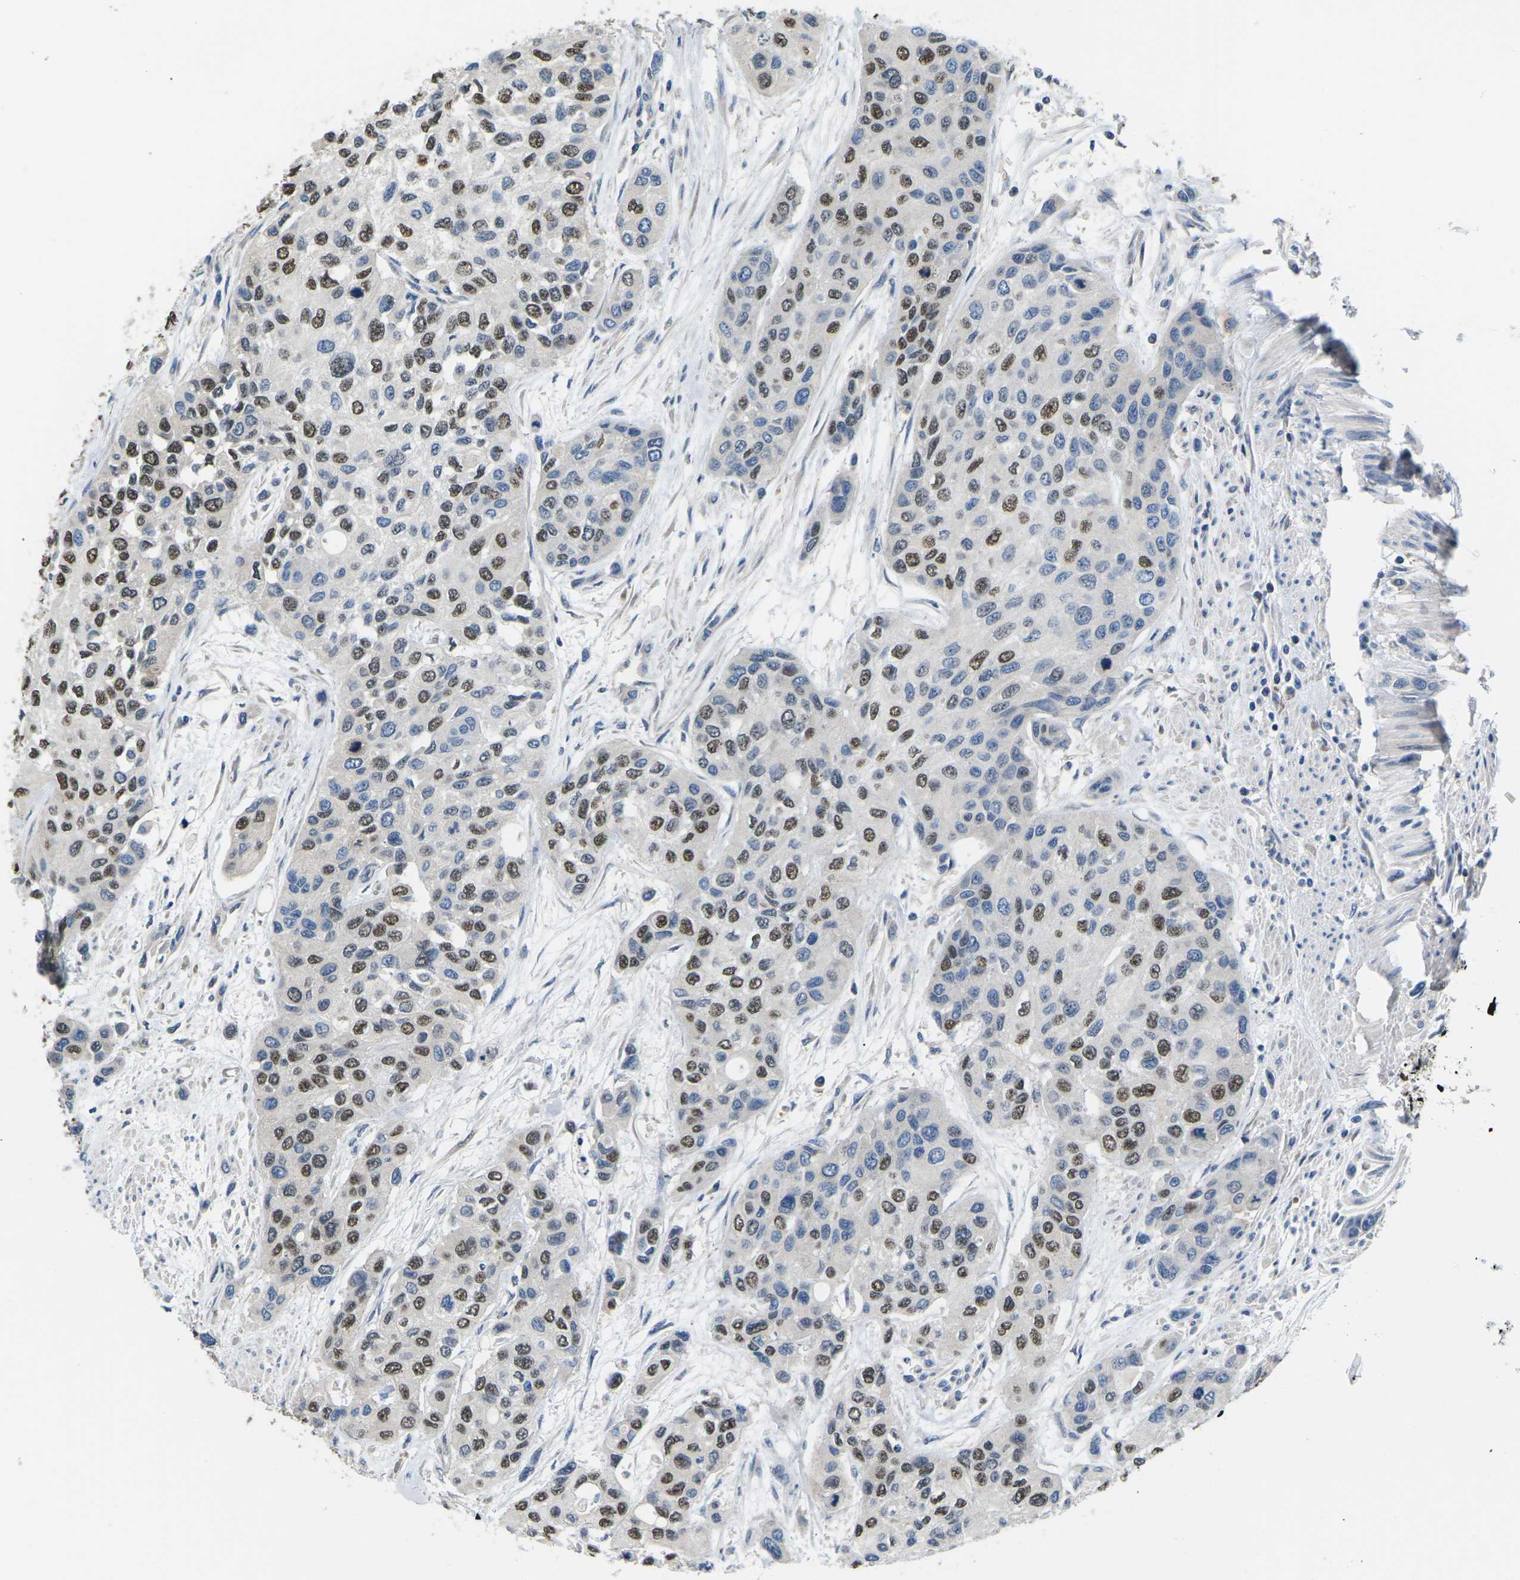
{"staining": {"intensity": "moderate", "quantity": "25%-75%", "location": "nuclear"}, "tissue": "urothelial cancer", "cell_type": "Tumor cells", "image_type": "cancer", "snomed": [{"axis": "morphology", "description": "Urothelial carcinoma, High grade"}, {"axis": "topography", "description": "Urinary bladder"}], "caption": "Tumor cells reveal medium levels of moderate nuclear staining in about 25%-75% of cells in urothelial carcinoma (high-grade).", "gene": "ERBB4", "patient": {"sex": "female", "age": 56}}